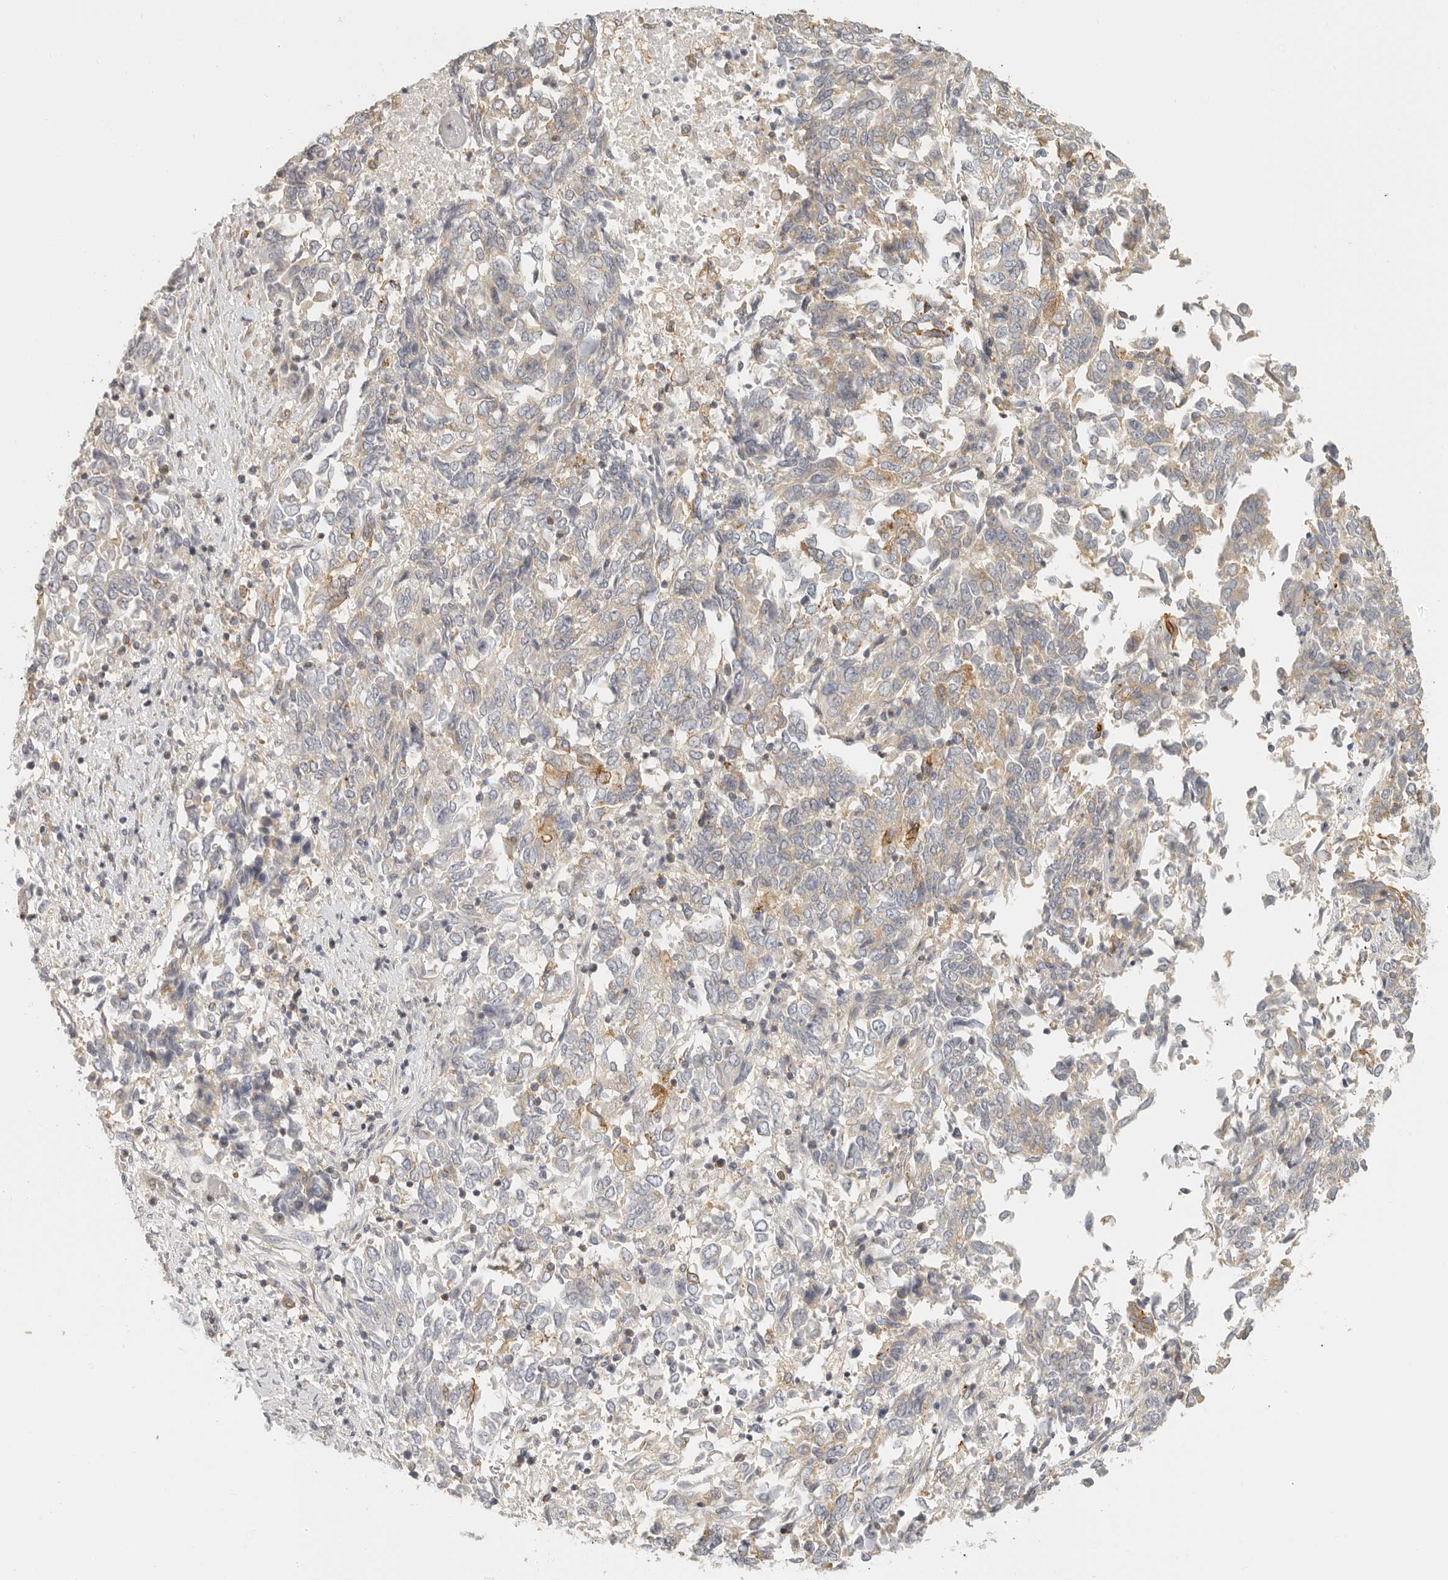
{"staining": {"intensity": "moderate", "quantity": "<25%", "location": "cytoplasmic/membranous"}, "tissue": "endometrial cancer", "cell_type": "Tumor cells", "image_type": "cancer", "snomed": [{"axis": "morphology", "description": "Adenocarcinoma, NOS"}, {"axis": "topography", "description": "Endometrium"}], "caption": "Immunohistochemical staining of endometrial adenocarcinoma exhibits low levels of moderate cytoplasmic/membranous positivity in approximately <25% of tumor cells.", "gene": "ANXA9", "patient": {"sex": "female", "age": 80}}